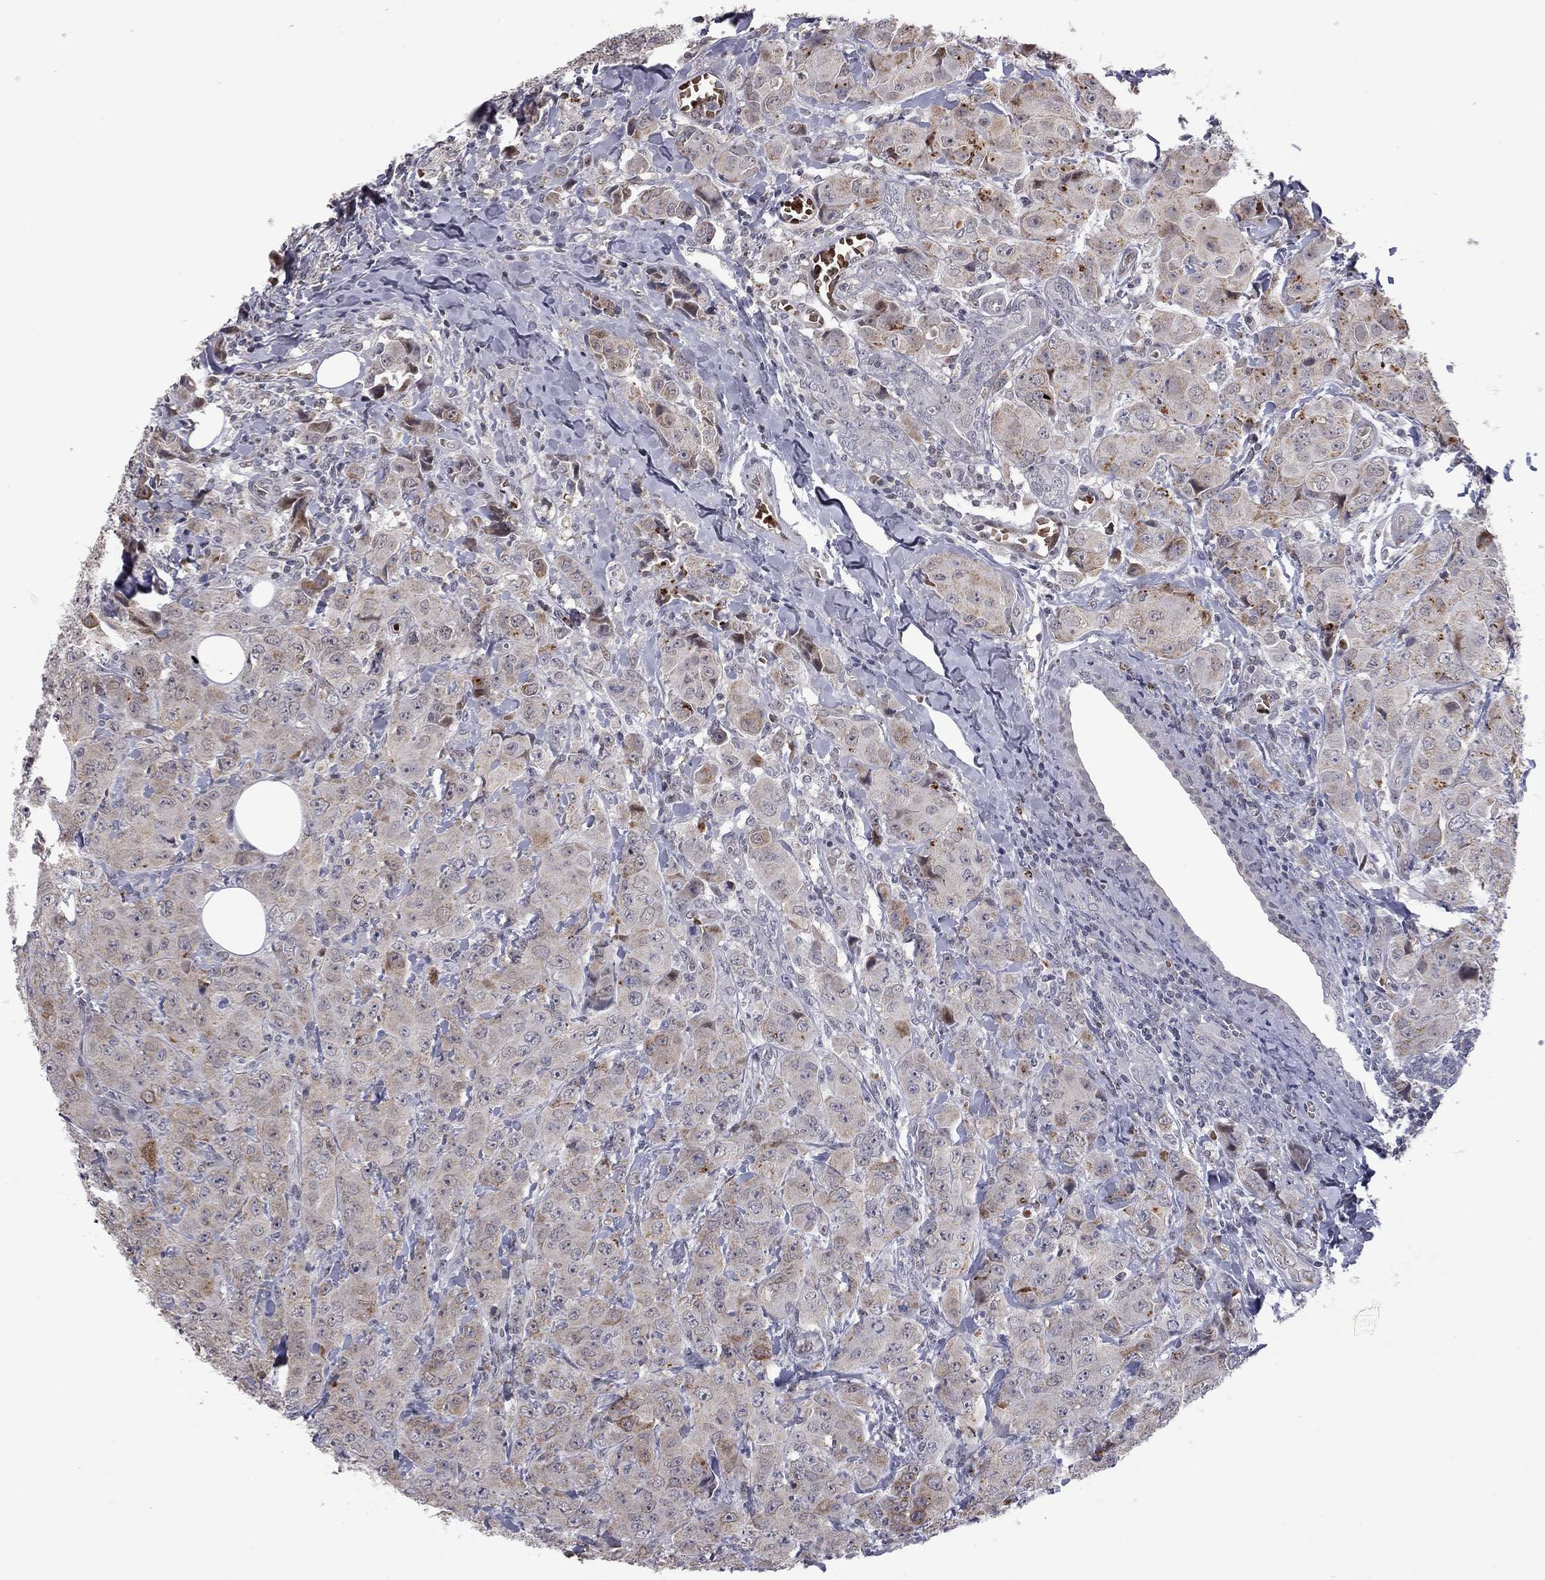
{"staining": {"intensity": "strong", "quantity": "<25%", "location": "cytoplasmic/membranous"}, "tissue": "breast cancer", "cell_type": "Tumor cells", "image_type": "cancer", "snomed": [{"axis": "morphology", "description": "Duct carcinoma"}, {"axis": "topography", "description": "Breast"}], "caption": "Protein expression analysis of human breast intraductal carcinoma reveals strong cytoplasmic/membranous positivity in about <25% of tumor cells. The staining is performed using DAB brown chromogen to label protein expression. The nuclei are counter-stained blue using hematoxylin.", "gene": "MC3R", "patient": {"sex": "female", "age": 43}}